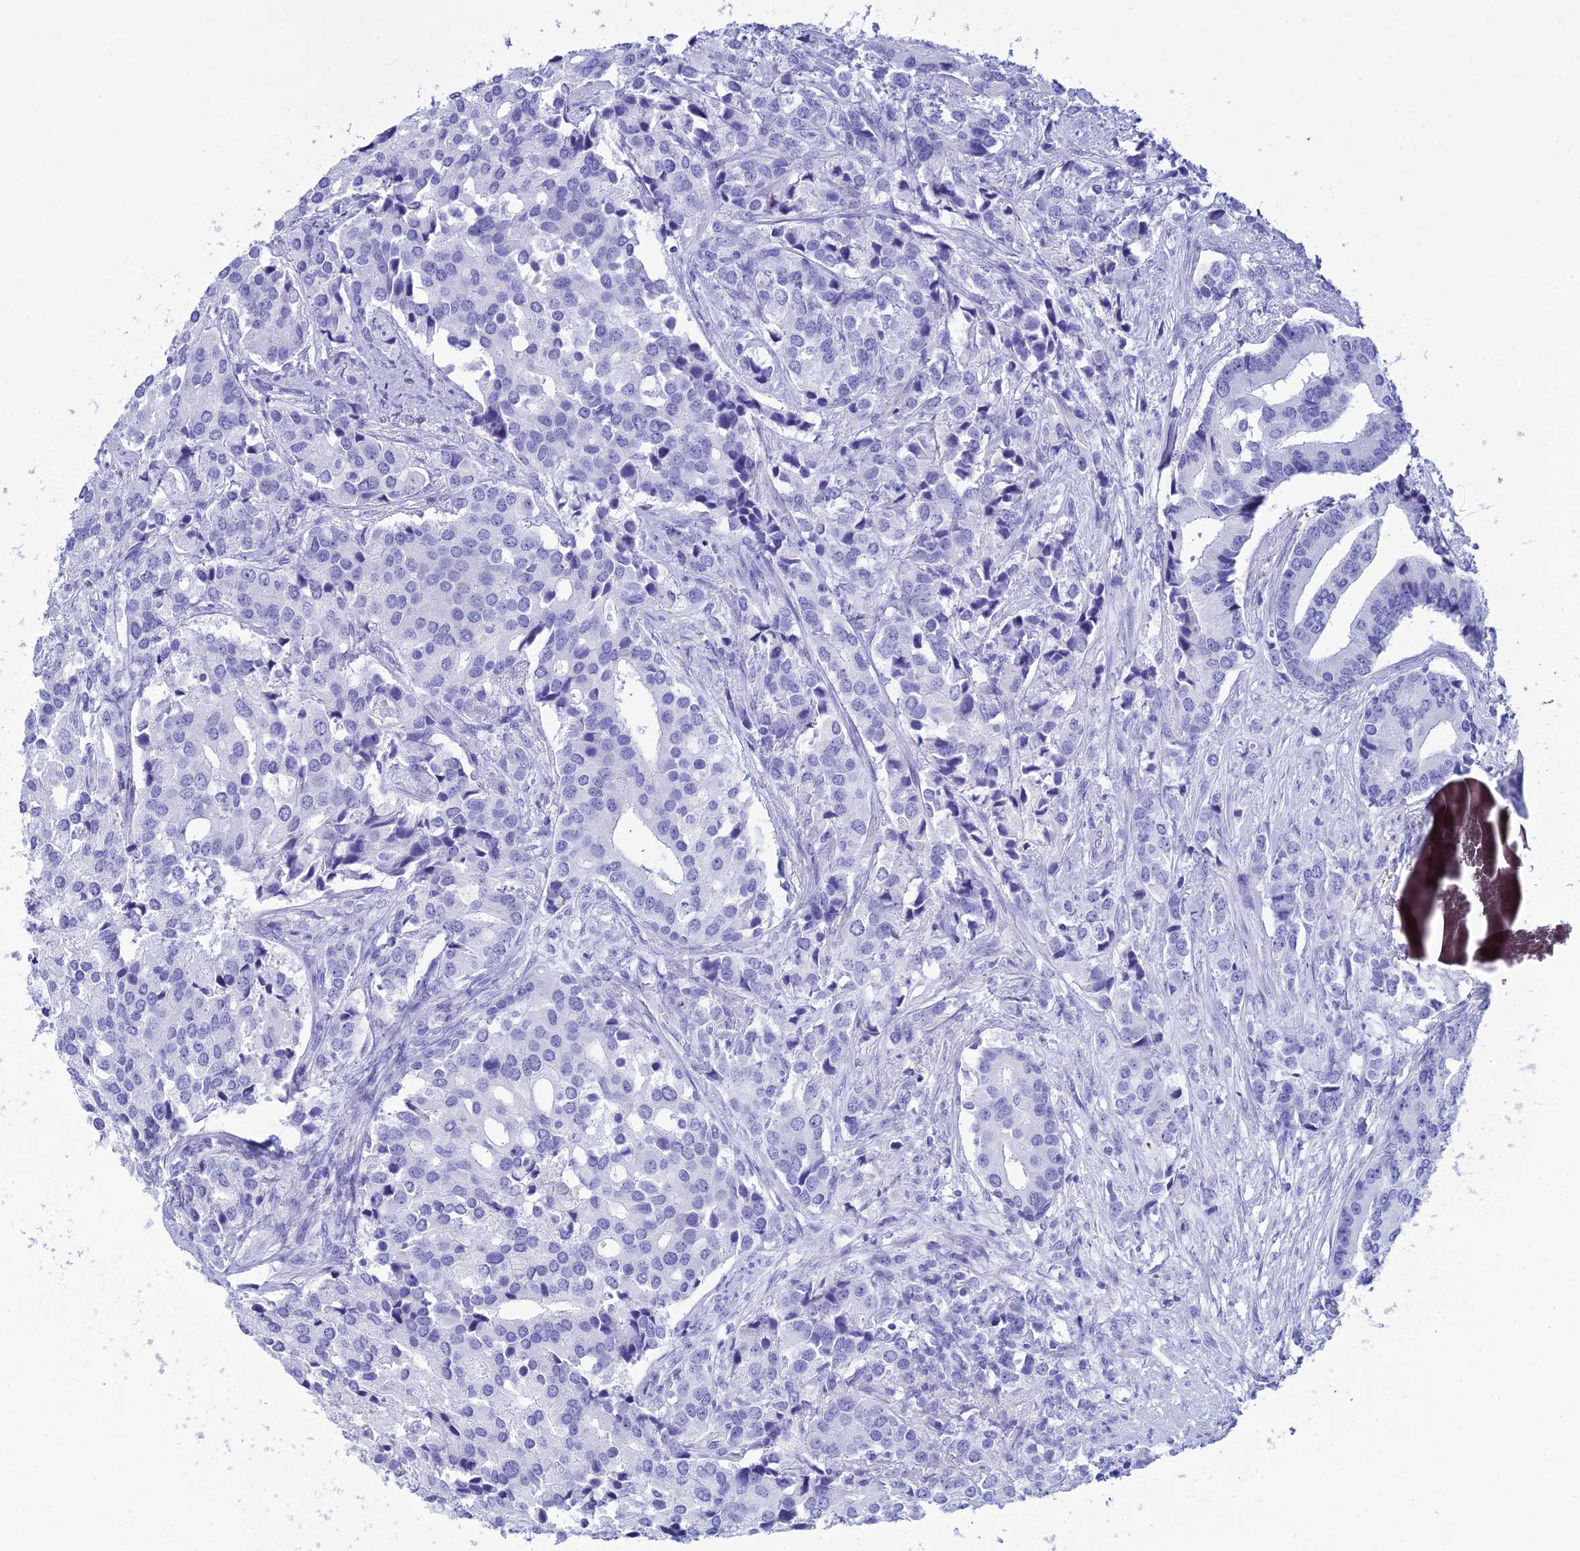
{"staining": {"intensity": "negative", "quantity": "none", "location": "none"}, "tissue": "prostate cancer", "cell_type": "Tumor cells", "image_type": "cancer", "snomed": [{"axis": "morphology", "description": "Adenocarcinoma, High grade"}, {"axis": "topography", "description": "Prostate"}], "caption": "Protein analysis of prostate high-grade adenocarcinoma shows no significant positivity in tumor cells.", "gene": "ZNF442", "patient": {"sex": "male", "age": 62}}